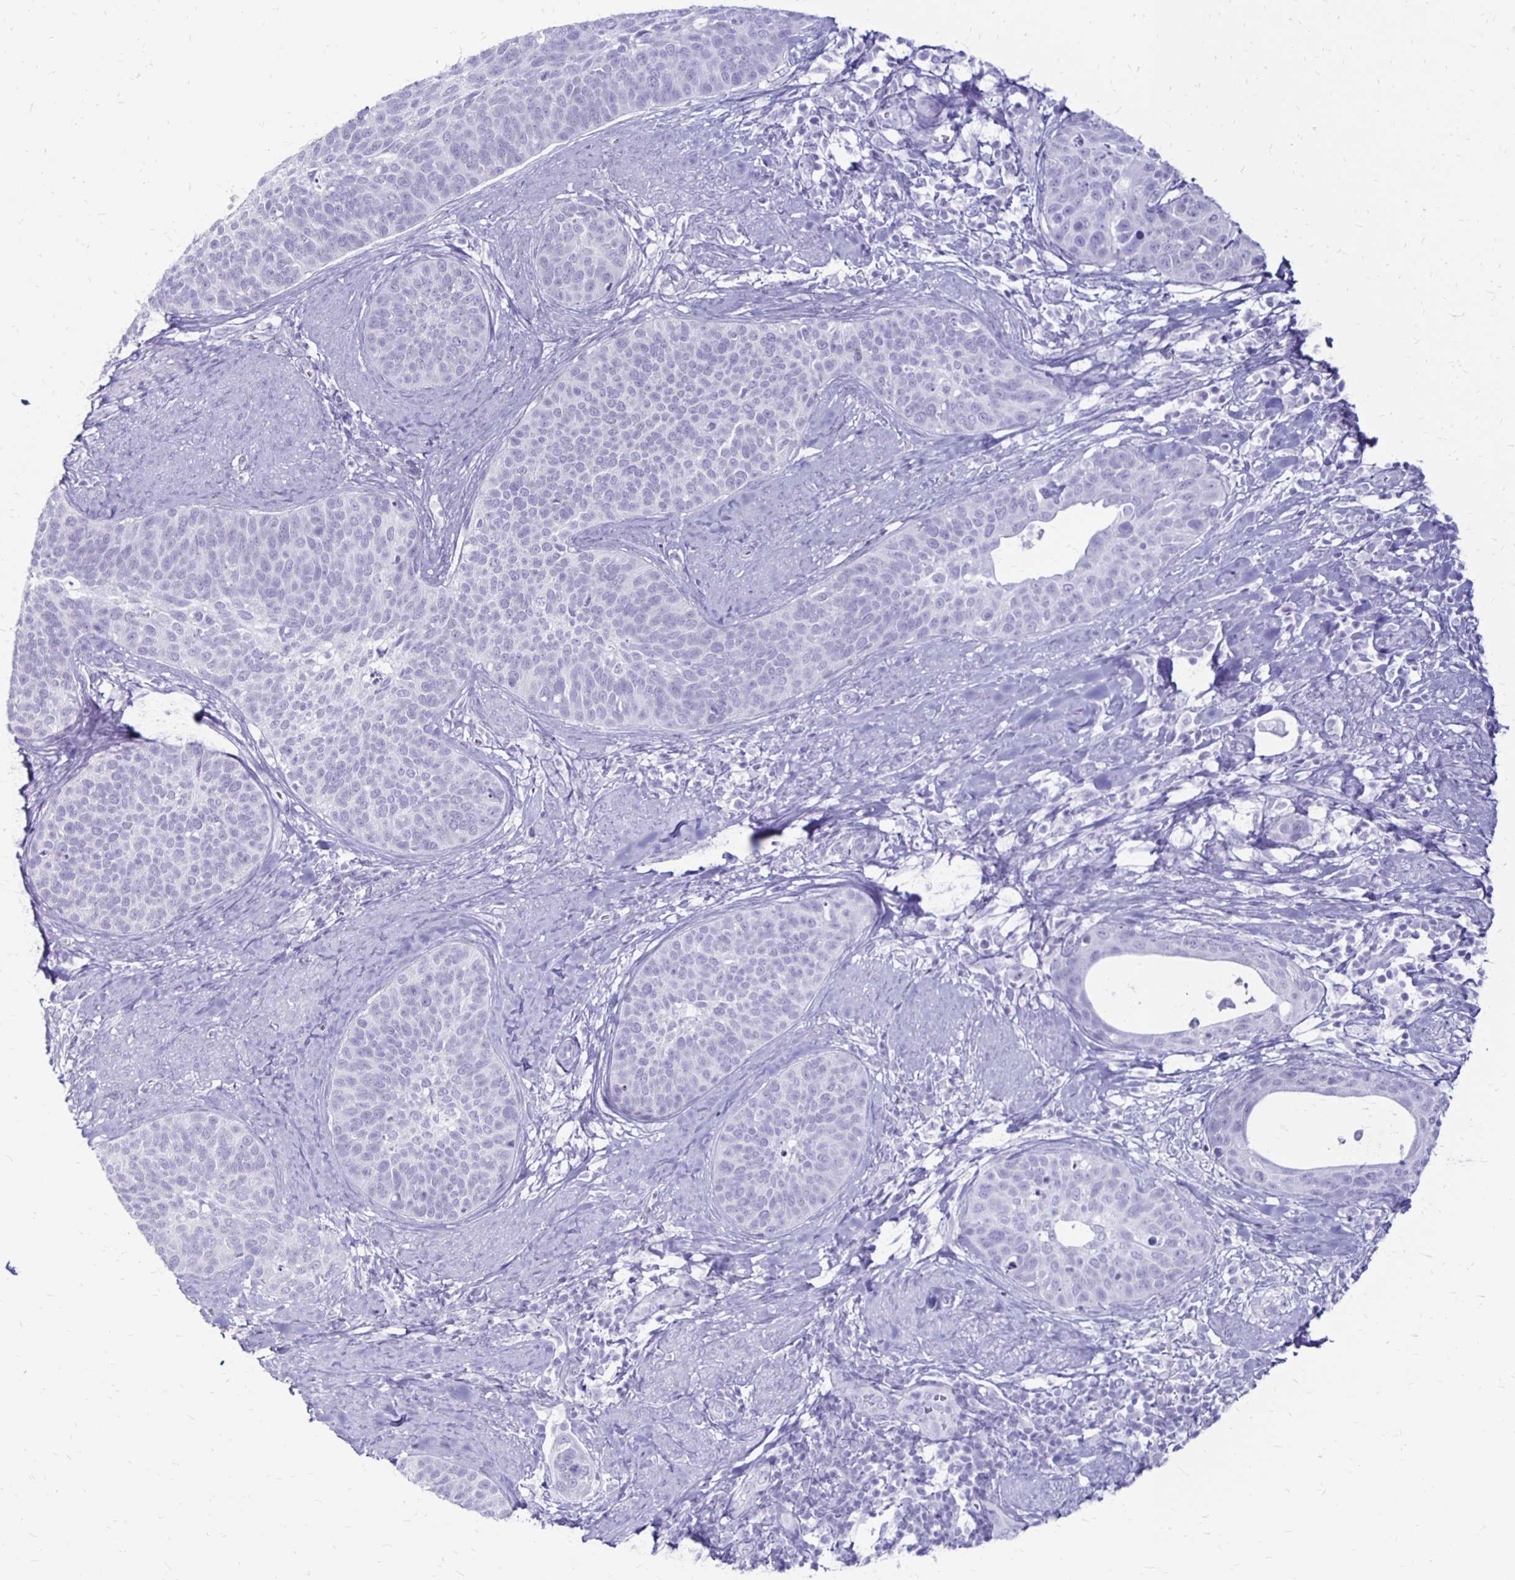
{"staining": {"intensity": "negative", "quantity": "none", "location": "none"}, "tissue": "cervical cancer", "cell_type": "Tumor cells", "image_type": "cancer", "snomed": [{"axis": "morphology", "description": "Squamous cell carcinoma, NOS"}, {"axis": "topography", "description": "Cervix"}], "caption": "Tumor cells show no significant protein staining in squamous cell carcinoma (cervical).", "gene": "RYR1", "patient": {"sex": "female", "age": 69}}